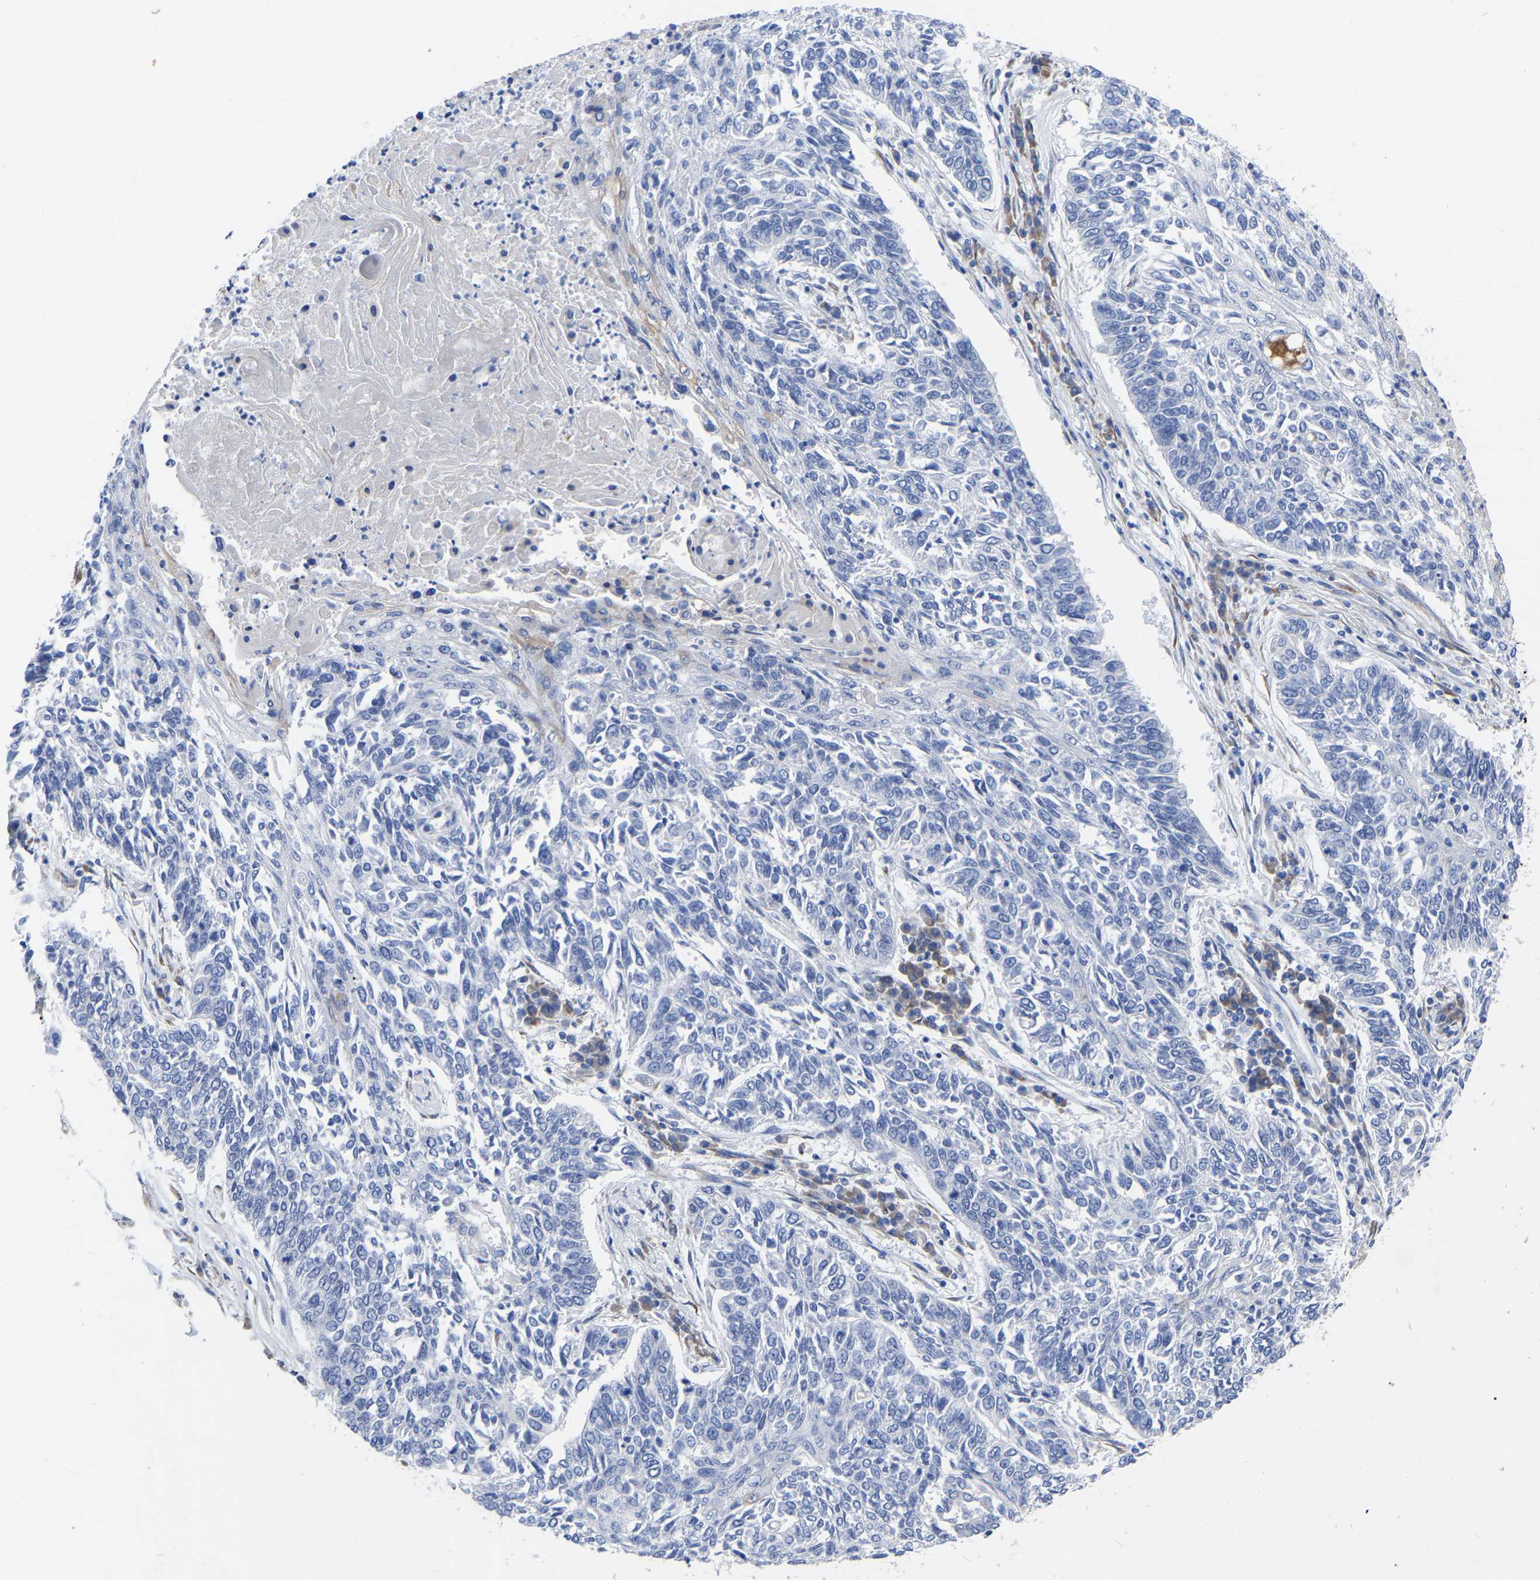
{"staining": {"intensity": "negative", "quantity": "none", "location": "none"}, "tissue": "lung cancer", "cell_type": "Tumor cells", "image_type": "cancer", "snomed": [{"axis": "morphology", "description": "Normal tissue, NOS"}, {"axis": "morphology", "description": "Squamous cell carcinoma, NOS"}, {"axis": "topography", "description": "Cartilage tissue"}, {"axis": "topography", "description": "Bronchus"}, {"axis": "topography", "description": "Lung"}], "caption": "DAB immunohistochemical staining of lung cancer (squamous cell carcinoma) shows no significant positivity in tumor cells.", "gene": "GDF3", "patient": {"sex": "female", "age": 49}}